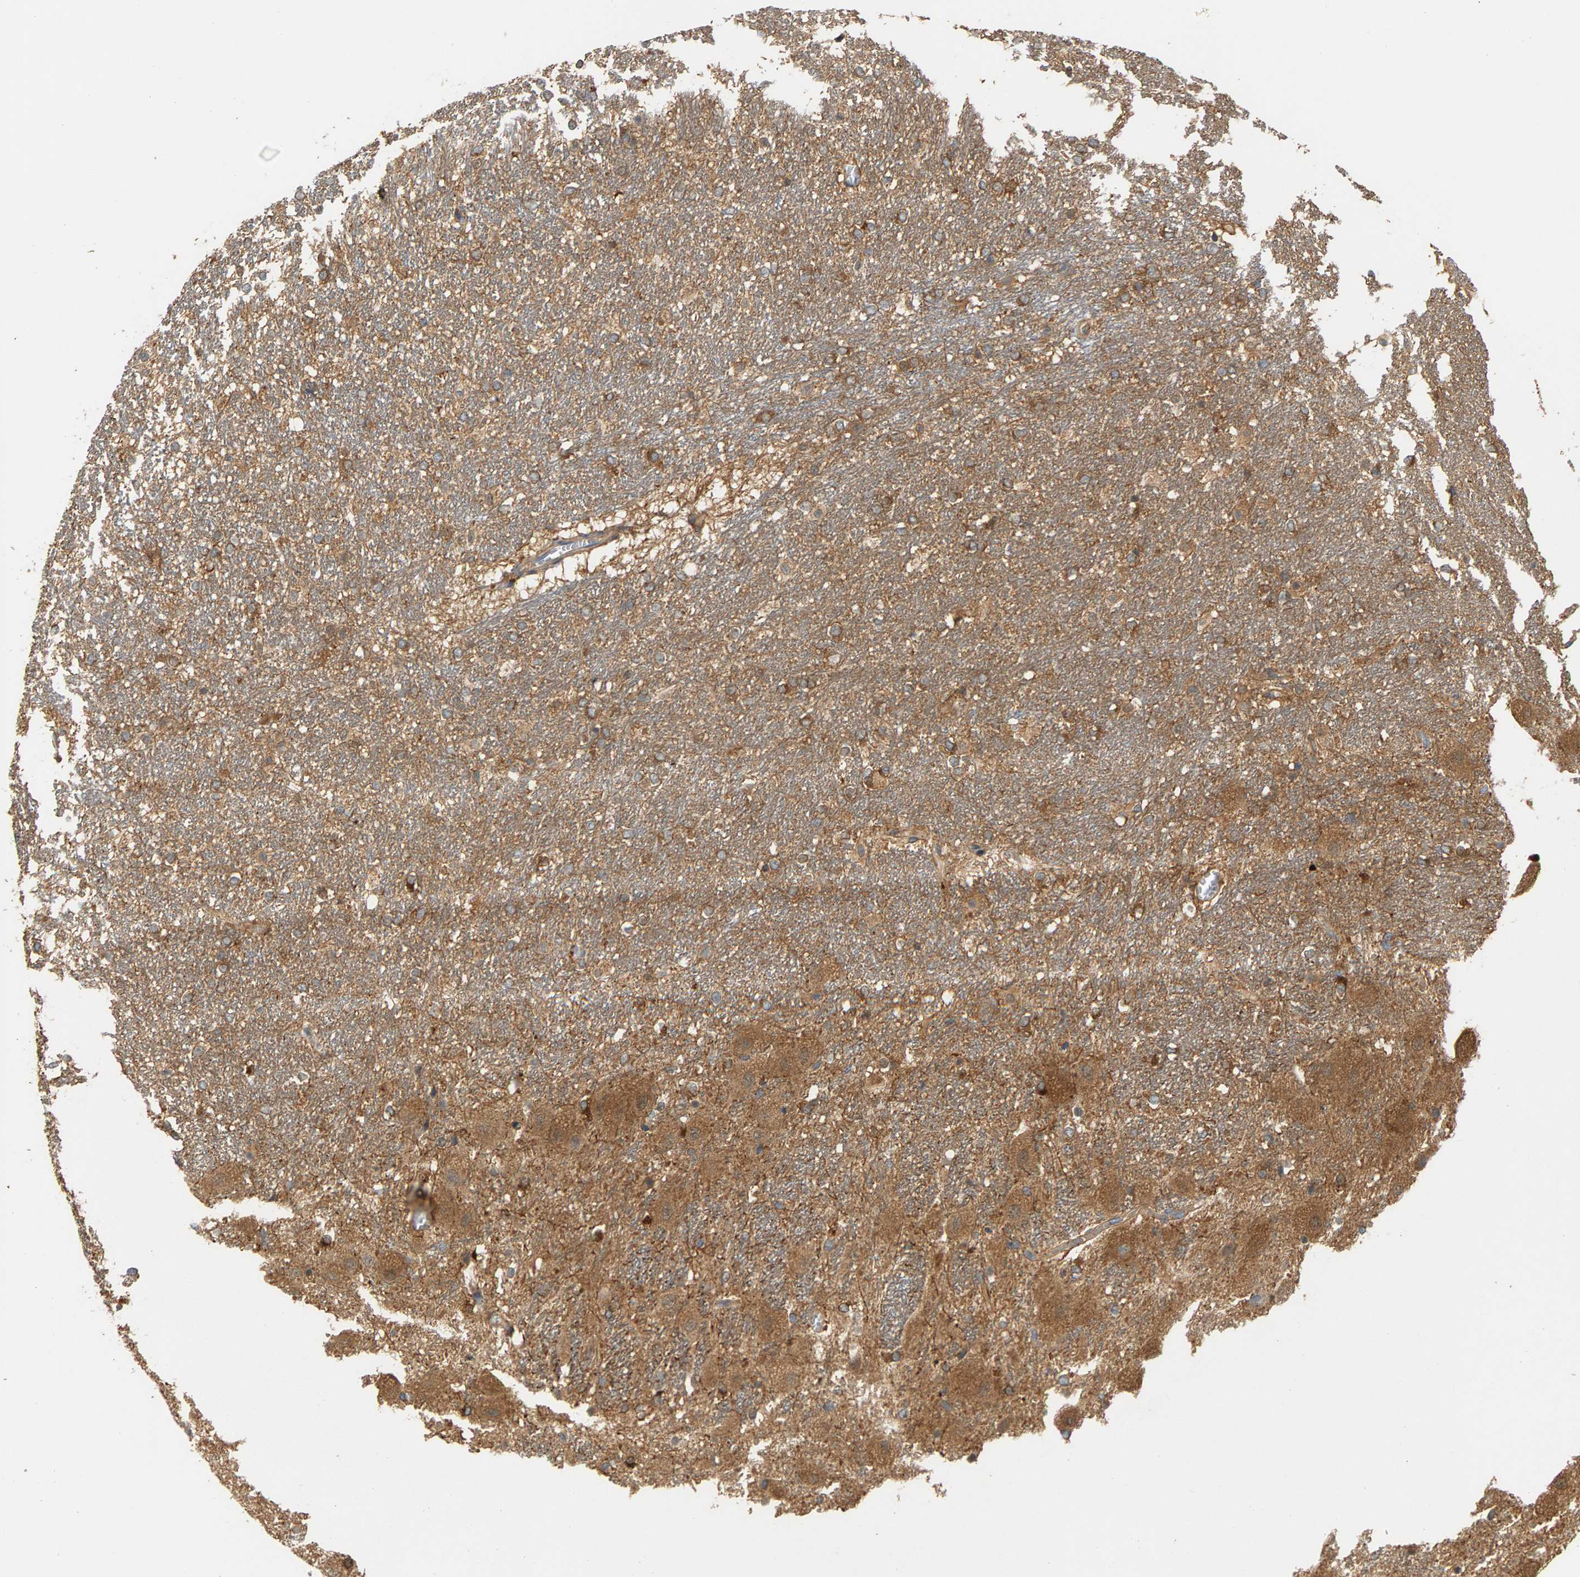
{"staining": {"intensity": "moderate", "quantity": ">75%", "location": "cytoplasmic/membranous"}, "tissue": "hippocampus", "cell_type": "Glial cells", "image_type": "normal", "snomed": [{"axis": "morphology", "description": "Normal tissue, NOS"}, {"axis": "topography", "description": "Hippocampus"}], "caption": "The micrograph exhibits immunohistochemical staining of unremarkable hippocampus. There is moderate cytoplasmic/membranous expression is identified in about >75% of glial cells.", "gene": "MAP2K5", "patient": {"sex": "female", "age": 19}}